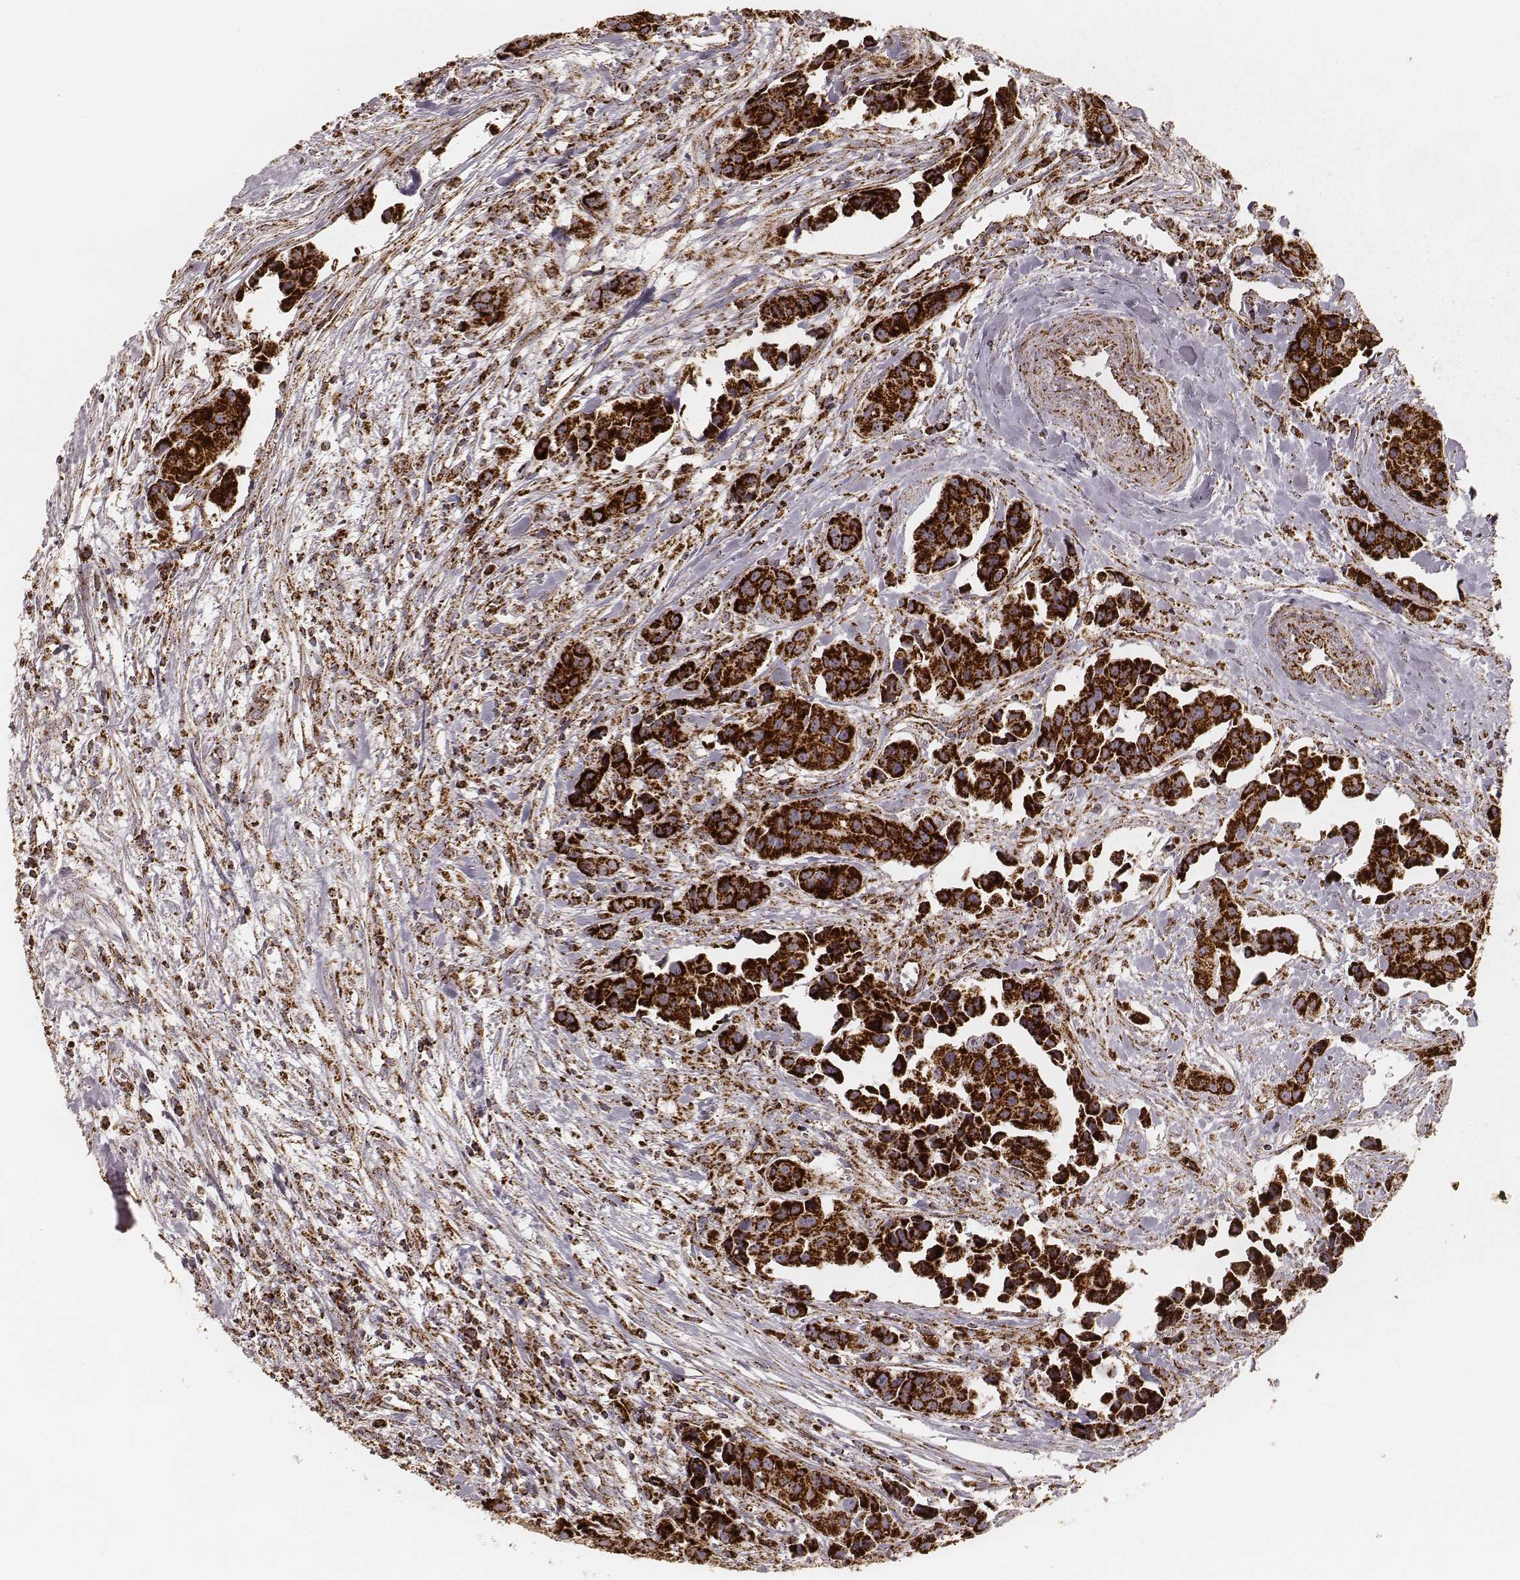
{"staining": {"intensity": "strong", "quantity": ">75%", "location": "cytoplasmic/membranous"}, "tissue": "head and neck cancer", "cell_type": "Tumor cells", "image_type": "cancer", "snomed": [{"axis": "morphology", "description": "Adenocarcinoma, NOS"}, {"axis": "topography", "description": "Head-Neck"}], "caption": "Adenocarcinoma (head and neck) stained with DAB (3,3'-diaminobenzidine) immunohistochemistry (IHC) shows high levels of strong cytoplasmic/membranous positivity in about >75% of tumor cells. (Stains: DAB in brown, nuclei in blue, Microscopy: brightfield microscopy at high magnification).", "gene": "CS", "patient": {"sex": "male", "age": 76}}